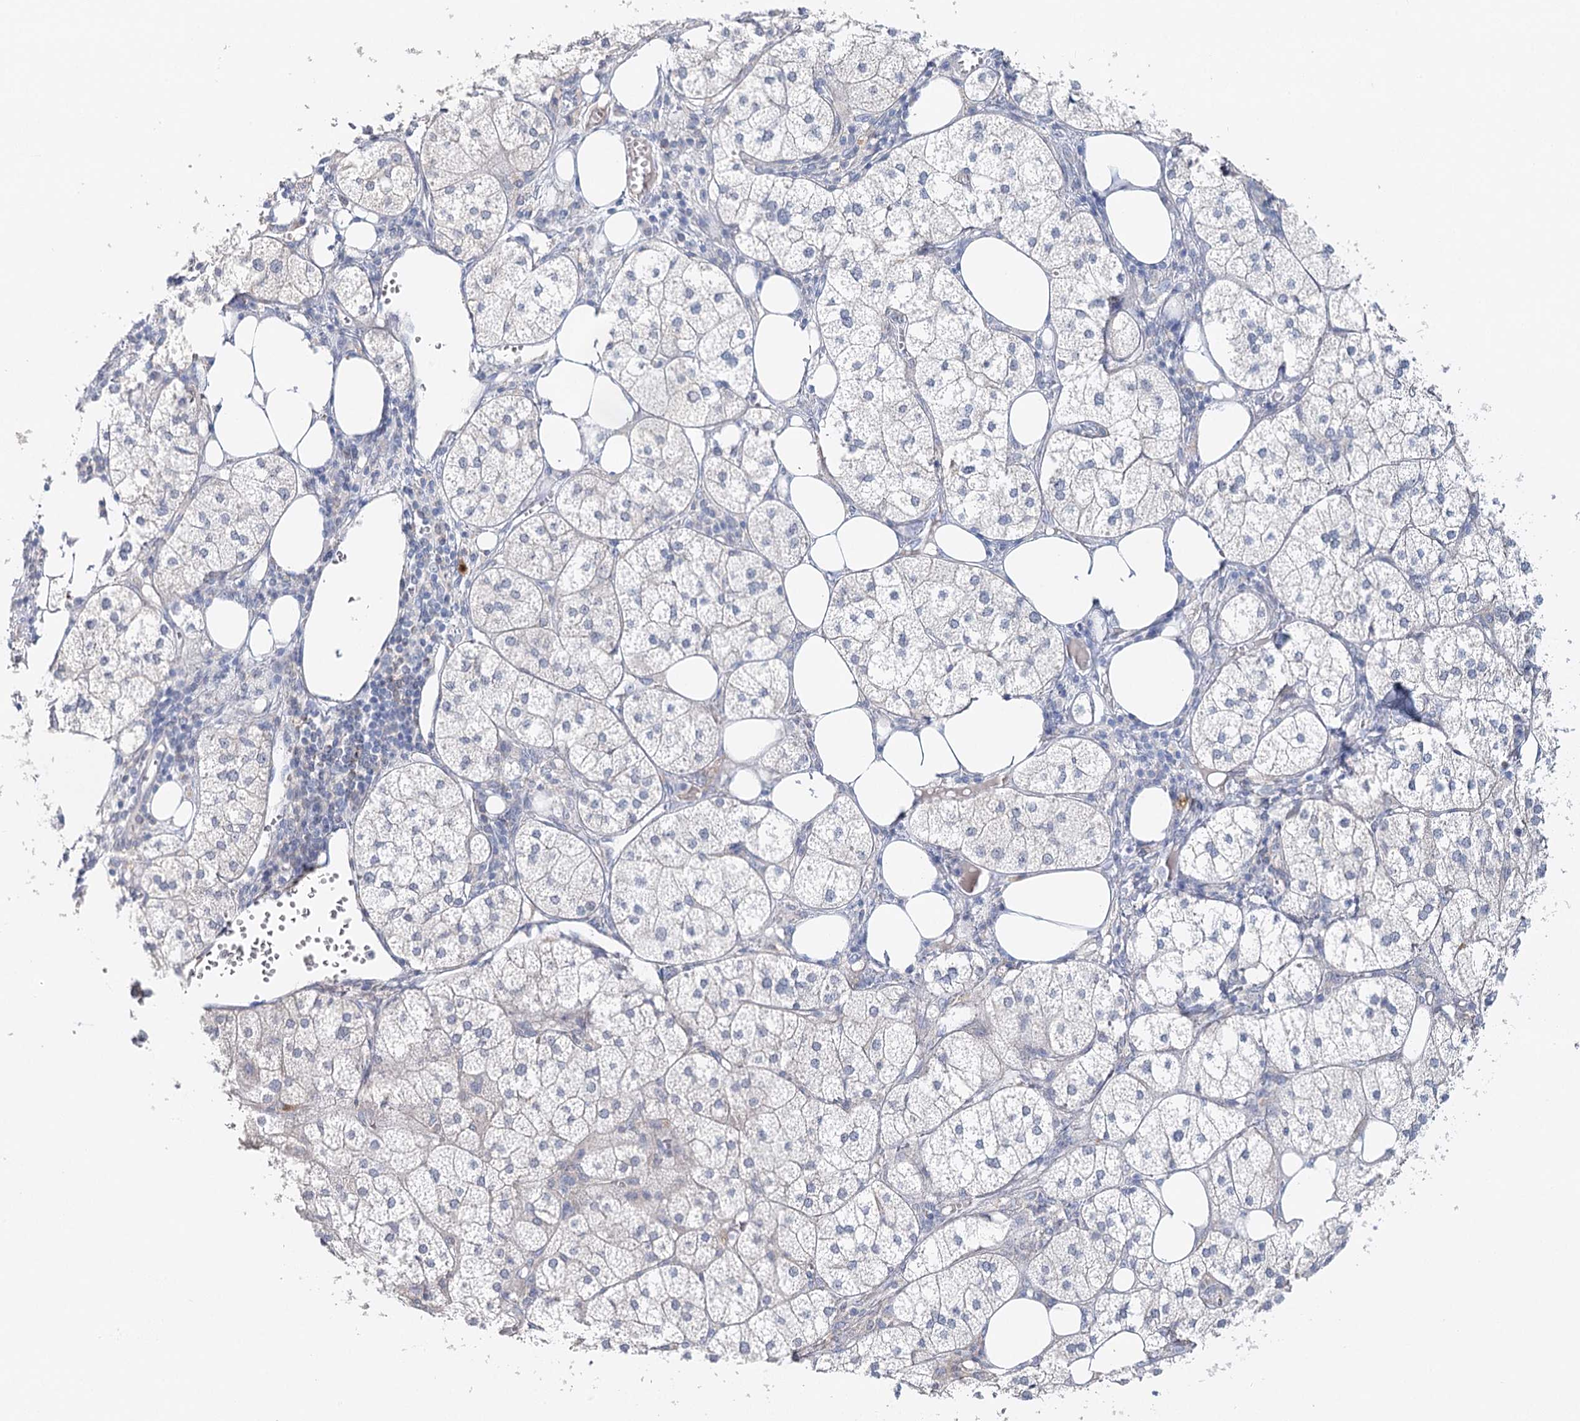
{"staining": {"intensity": "negative", "quantity": "none", "location": "none"}, "tissue": "adrenal gland", "cell_type": "Glandular cells", "image_type": "normal", "snomed": [{"axis": "morphology", "description": "Normal tissue, NOS"}, {"axis": "topography", "description": "Adrenal gland"}], "caption": "This is a micrograph of immunohistochemistry staining of unremarkable adrenal gland, which shows no positivity in glandular cells.", "gene": "DAPK1", "patient": {"sex": "female", "age": 61}}